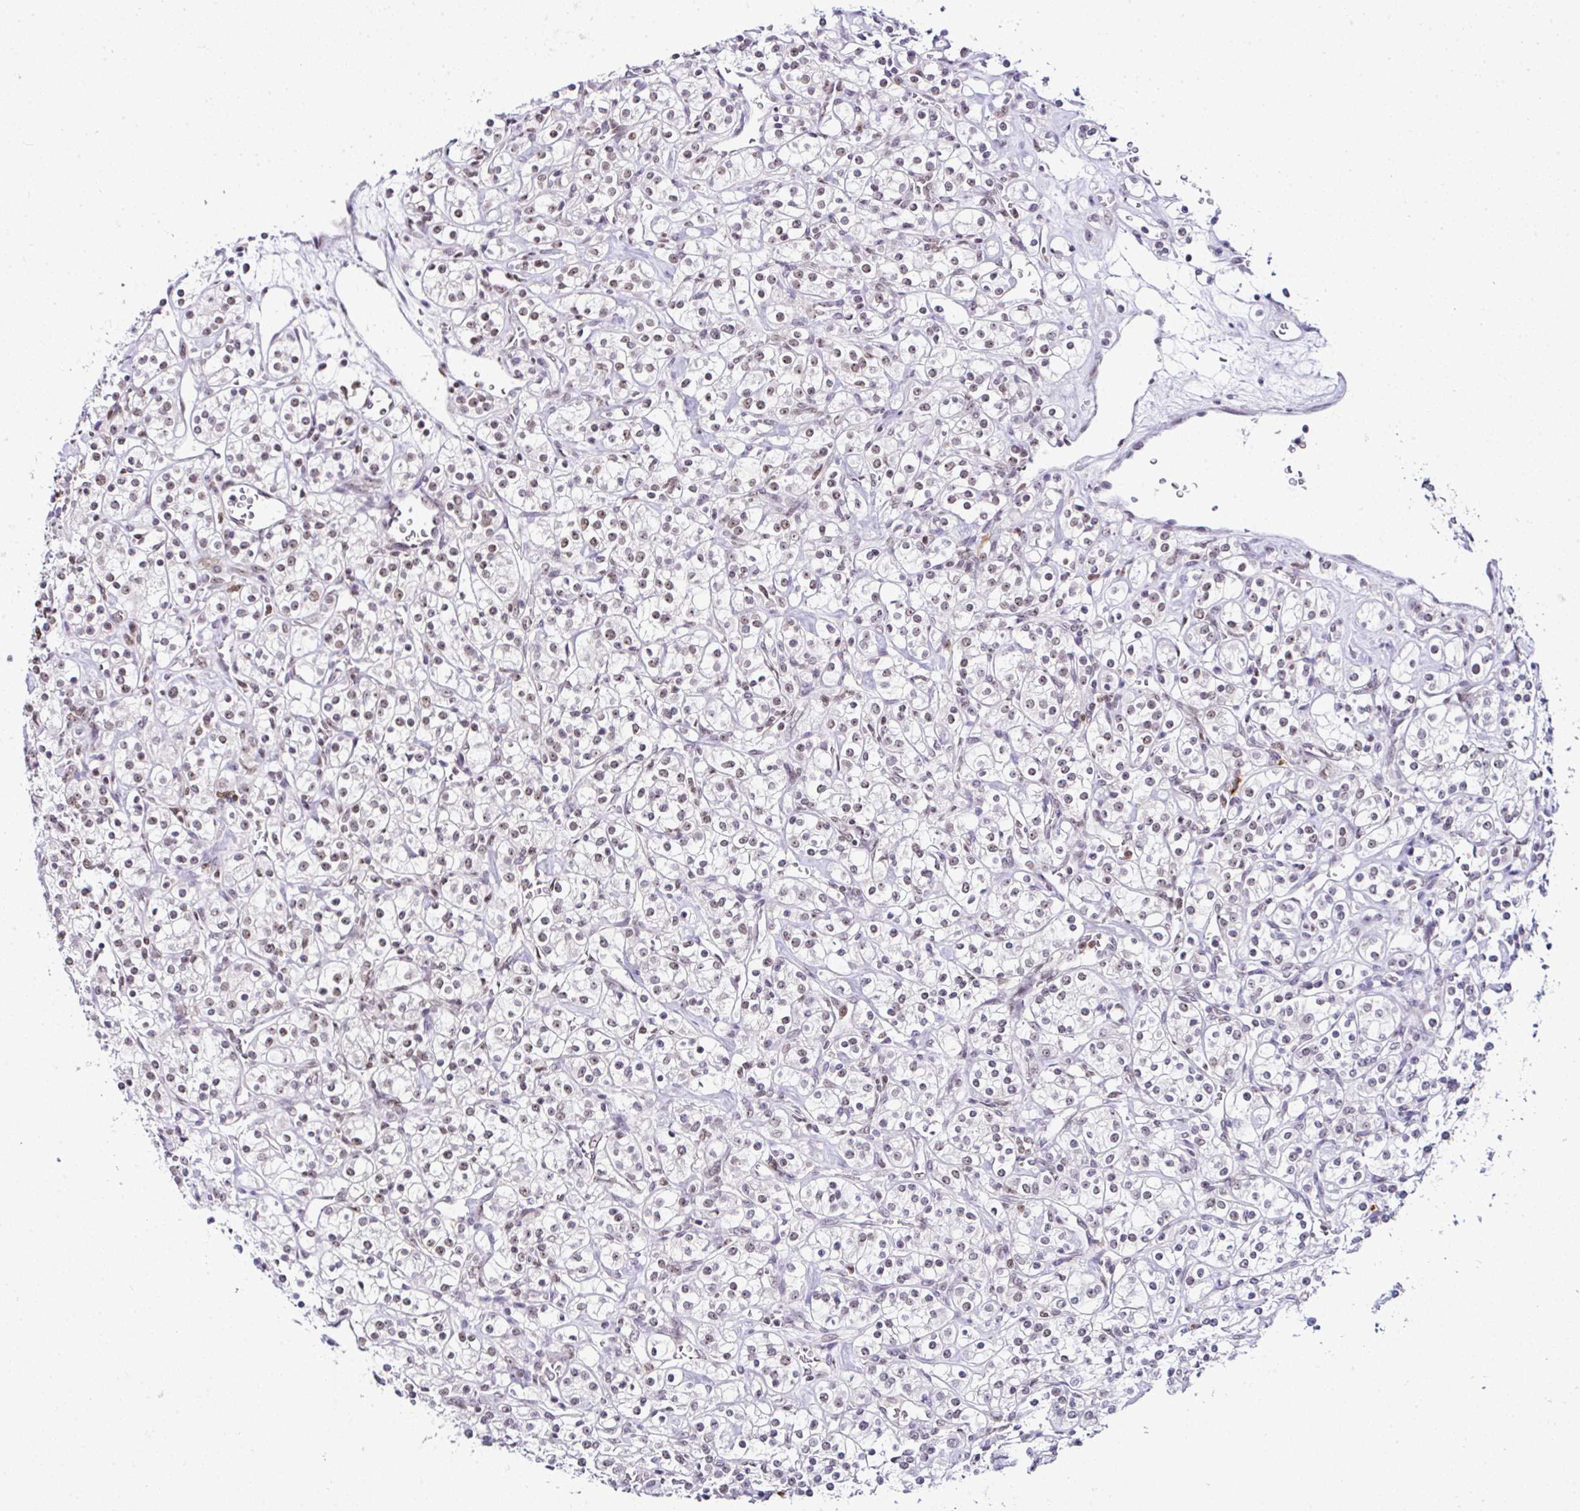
{"staining": {"intensity": "moderate", "quantity": ">75%", "location": "nuclear"}, "tissue": "renal cancer", "cell_type": "Tumor cells", "image_type": "cancer", "snomed": [{"axis": "morphology", "description": "Adenocarcinoma, NOS"}, {"axis": "topography", "description": "Kidney"}], "caption": "High-magnification brightfield microscopy of adenocarcinoma (renal) stained with DAB (brown) and counterstained with hematoxylin (blue). tumor cells exhibit moderate nuclear staining is present in about>75% of cells. The staining was performed using DAB (3,3'-diaminobenzidine), with brown indicating positive protein expression. Nuclei are stained blue with hematoxylin.", "gene": "PTPN2", "patient": {"sex": "male", "age": 77}}